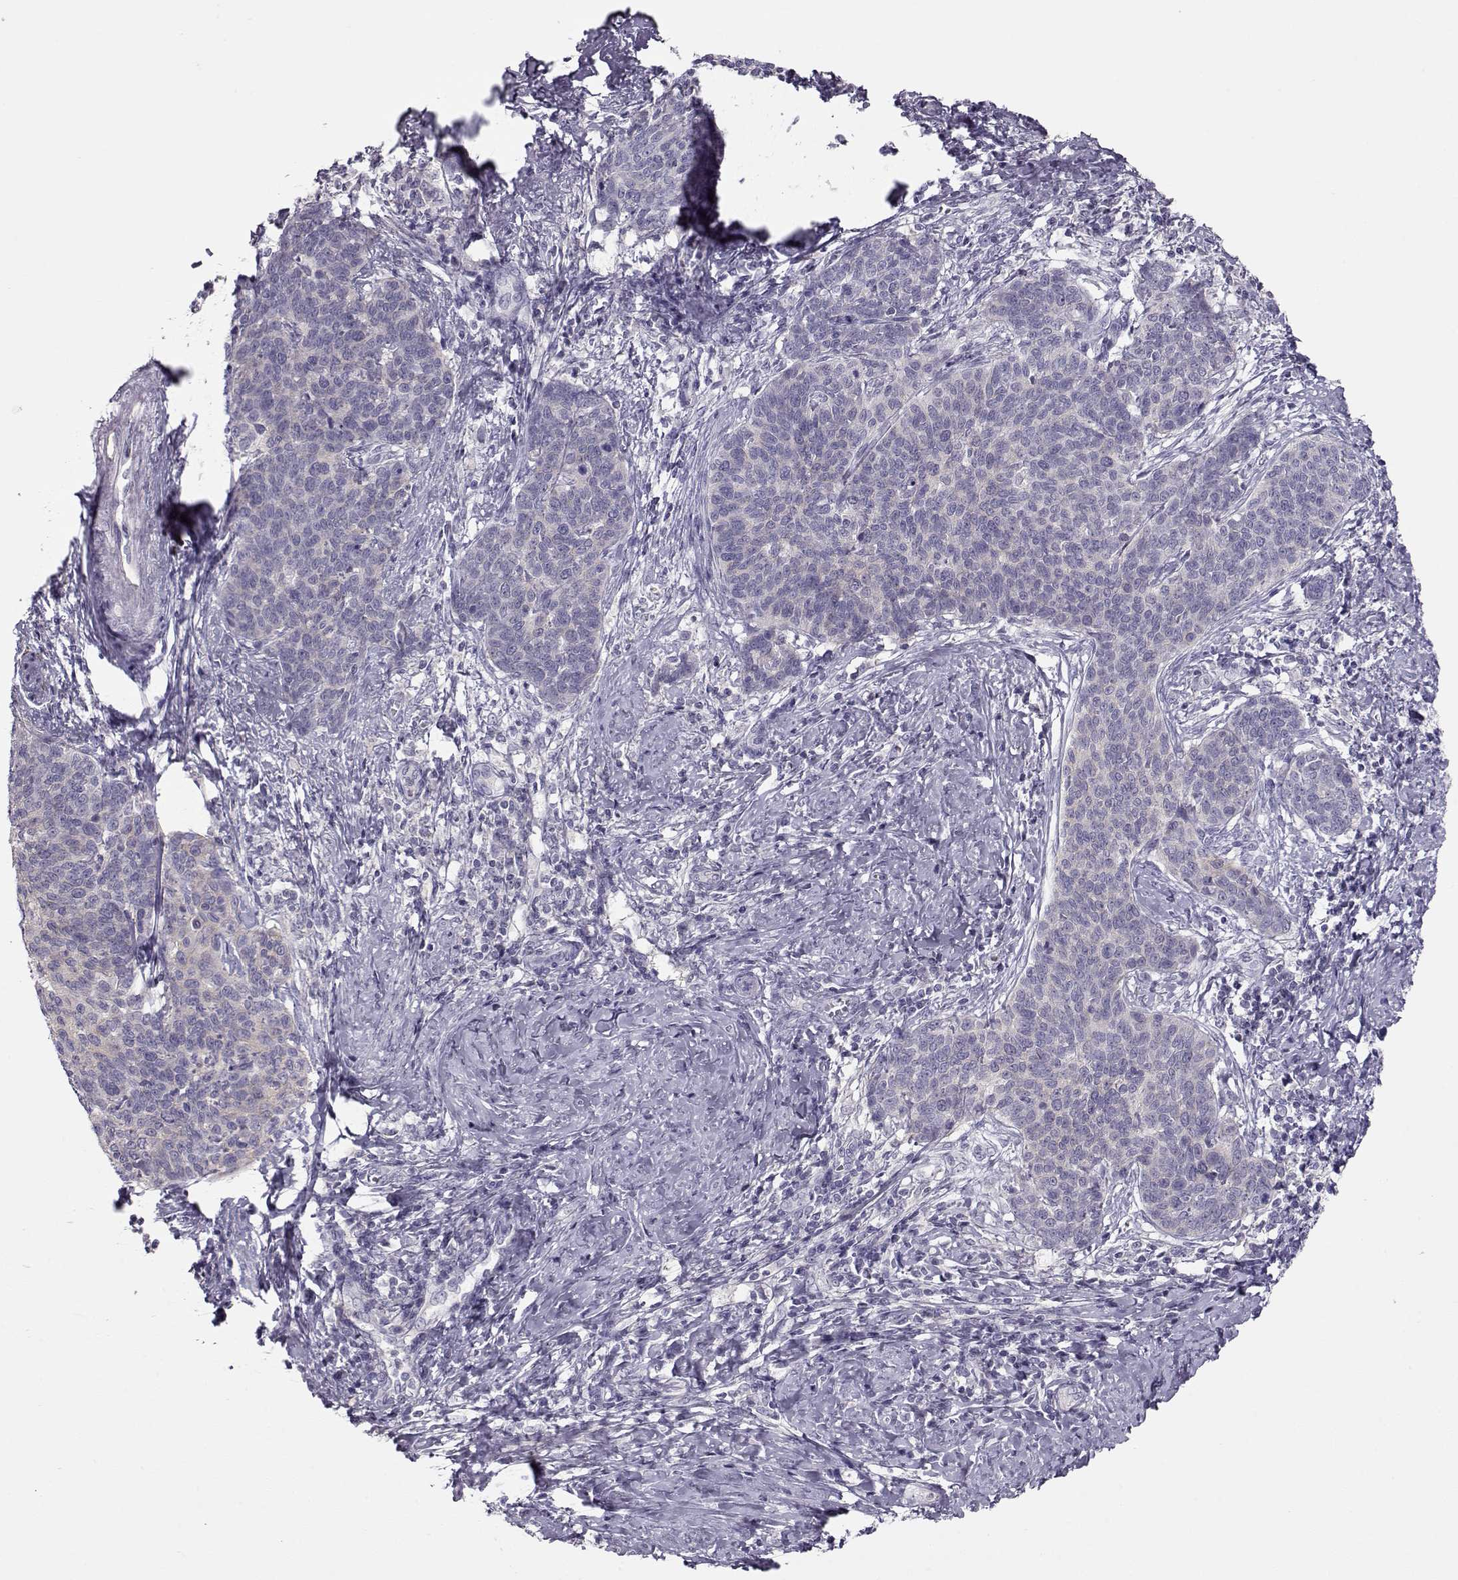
{"staining": {"intensity": "negative", "quantity": "none", "location": "none"}, "tissue": "cervical cancer", "cell_type": "Tumor cells", "image_type": "cancer", "snomed": [{"axis": "morphology", "description": "Squamous cell carcinoma, NOS"}, {"axis": "topography", "description": "Cervix"}], "caption": "Tumor cells show no significant protein expression in cervical cancer. Brightfield microscopy of immunohistochemistry (IHC) stained with DAB (3,3'-diaminobenzidine) (brown) and hematoxylin (blue), captured at high magnification.", "gene": "GRK1", "patient": {"sex": "female", "age": 39}}